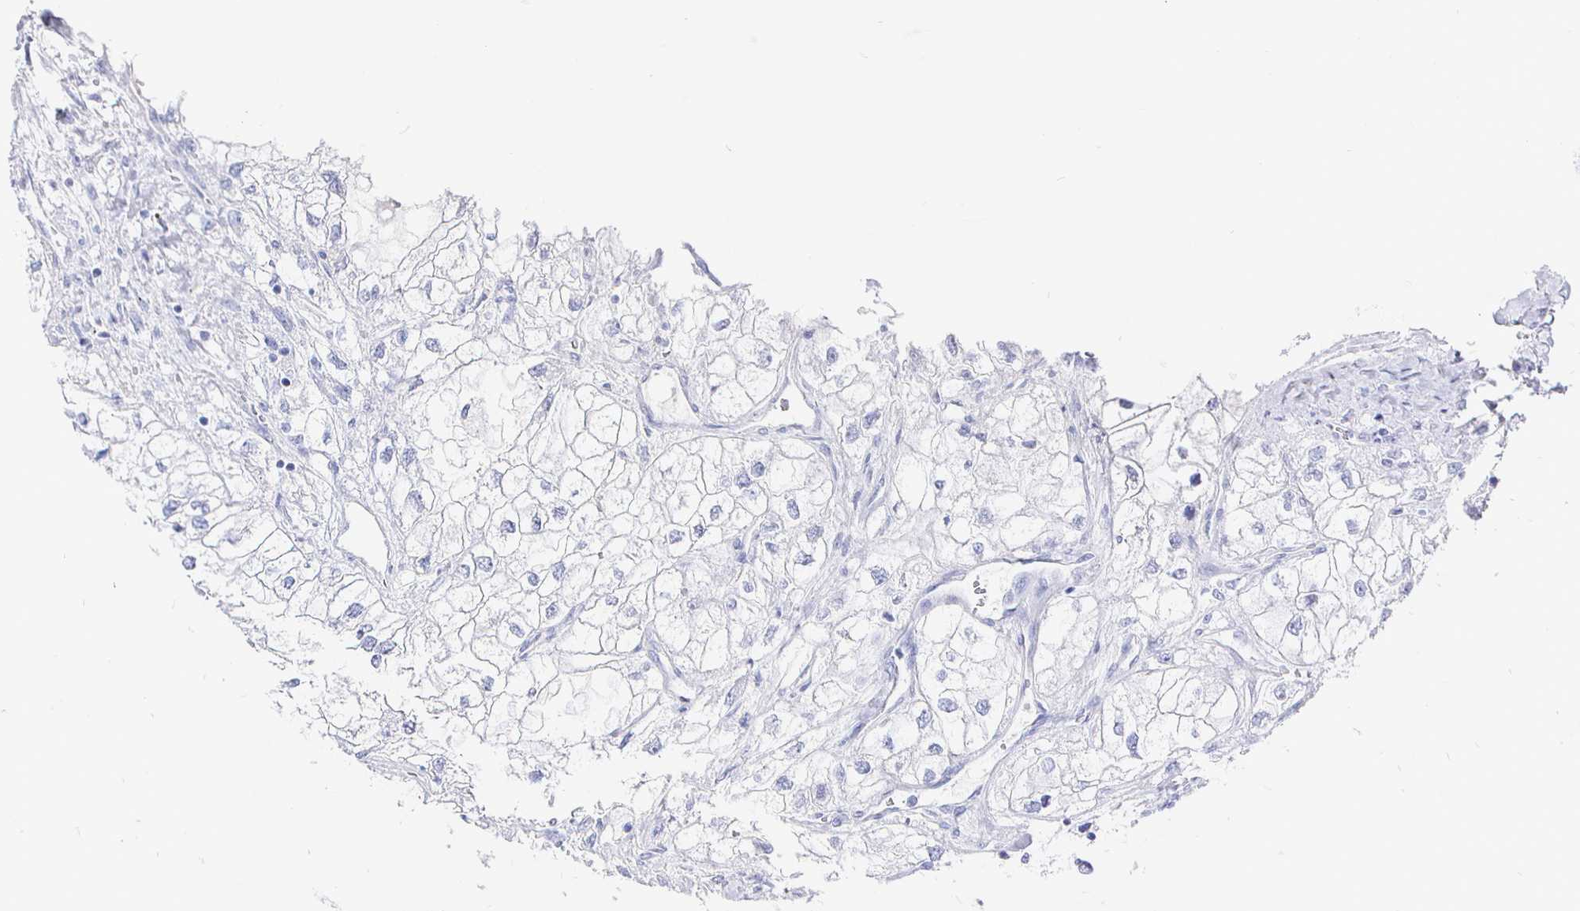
{"staining": {"intensity": "negative", "quantity": "none", "location": "none"}, "tissue": "renal cancer", "cell_type": "Tumor cells", "image_type": "cancer", "snomed": [{"axis": "morphology", "description": "Adenocarcinoma, NOS"}, {"axis": "topography", "description": "Kidney"}], "caption": "DAB immunohistochemical staining of human renal adenocarcinoma shows no significant expression in tumor cells.", "gene": "CLCA1", "patient": {"sex": "male", "age": 59}}